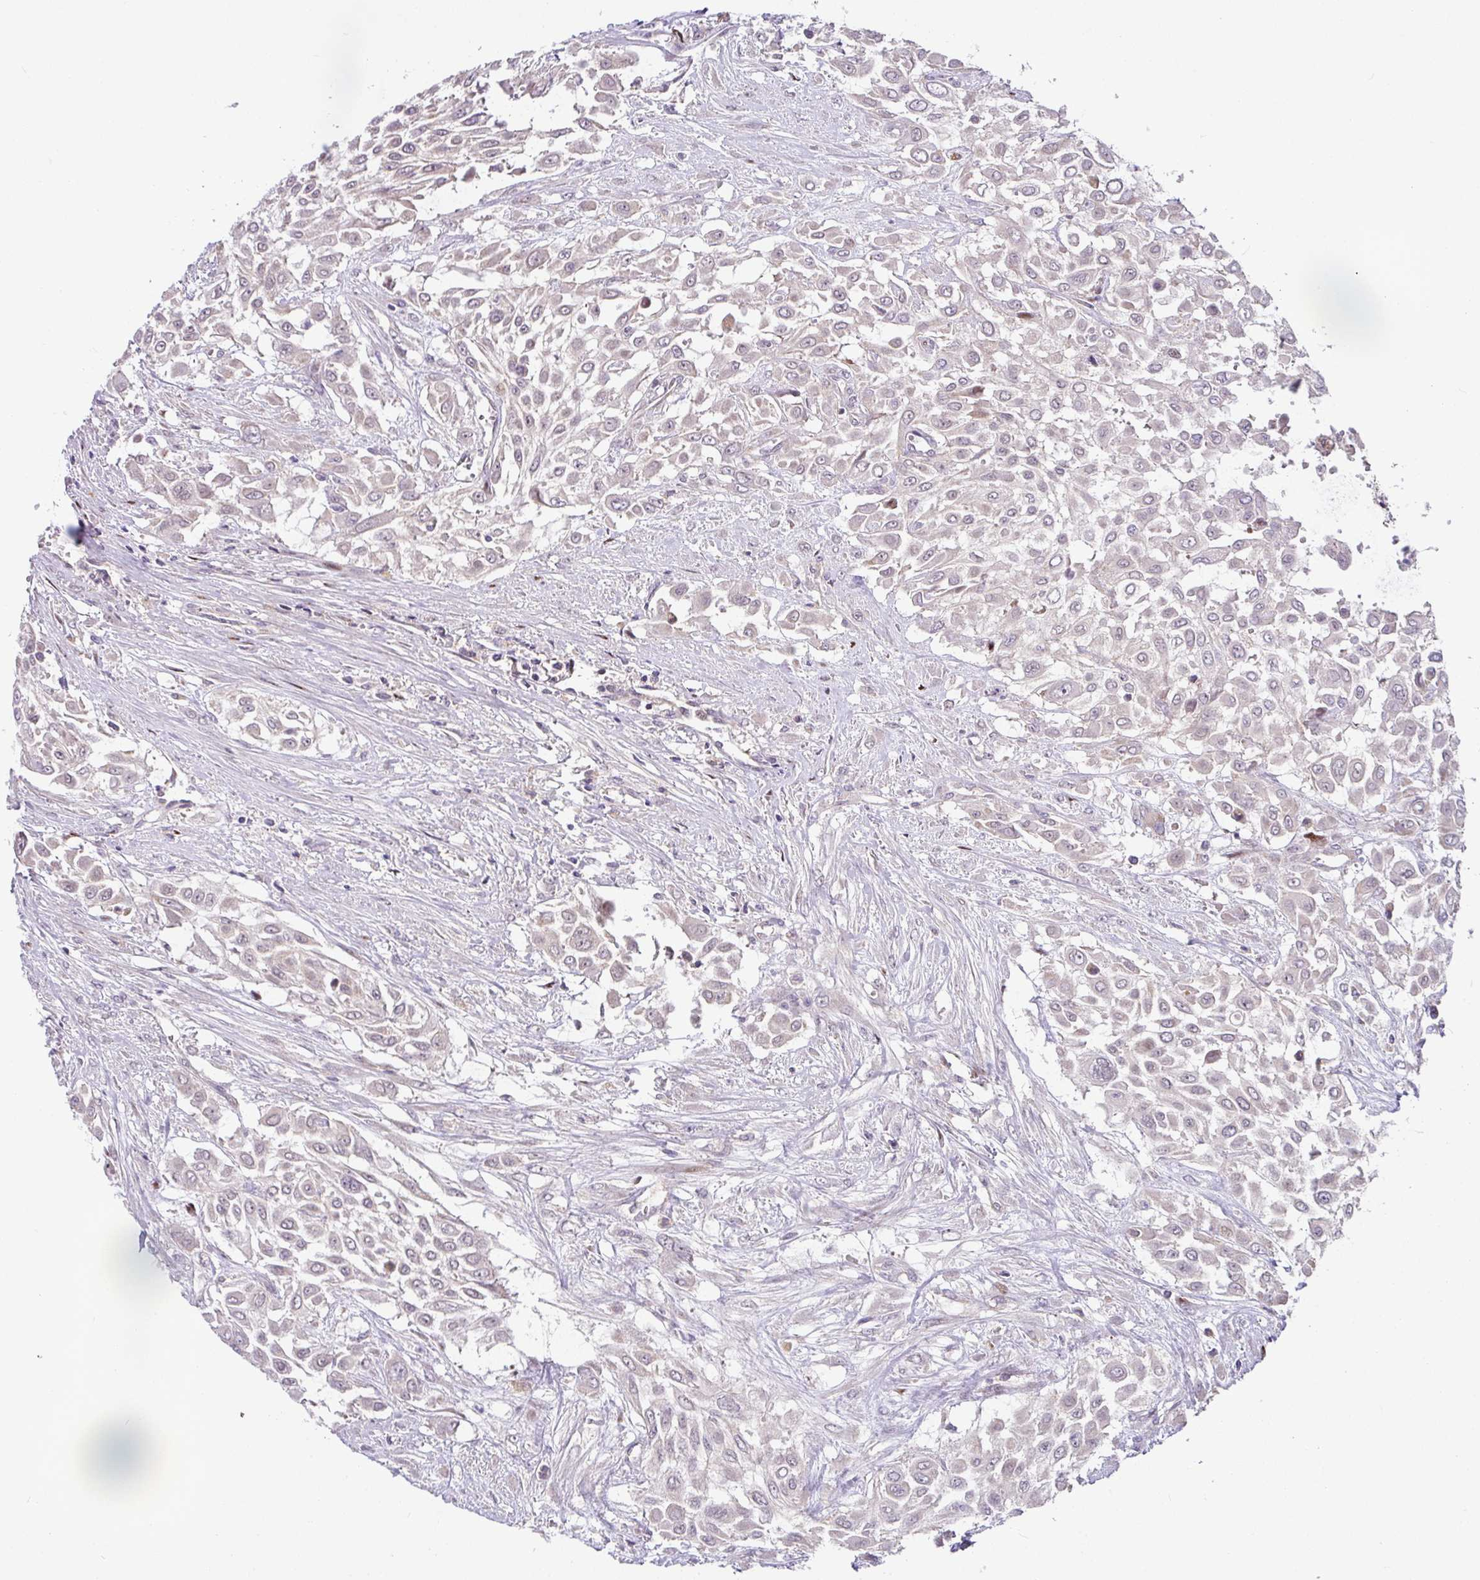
{"staining": {"intensity": "negative", "quantity": "none", "location": "none"}, "tissue": "urothelial cancer", "cell_type": "Tumor cells", "image_type": "cancer", "snomed": [{"axis": "morphology", "description": "Urothelial carcinoma, High grade"}, {"axis": "topography", "description": "Urinary bladder"}], "caption": "A high-resolution photomicrograph shows immunohistochemistry staining of urothelial carcinoma (high-grade), which reveals no significant expression in tumor cells.", "gene": "SARS2", "patient": {"sex": "male", "age": 57}}